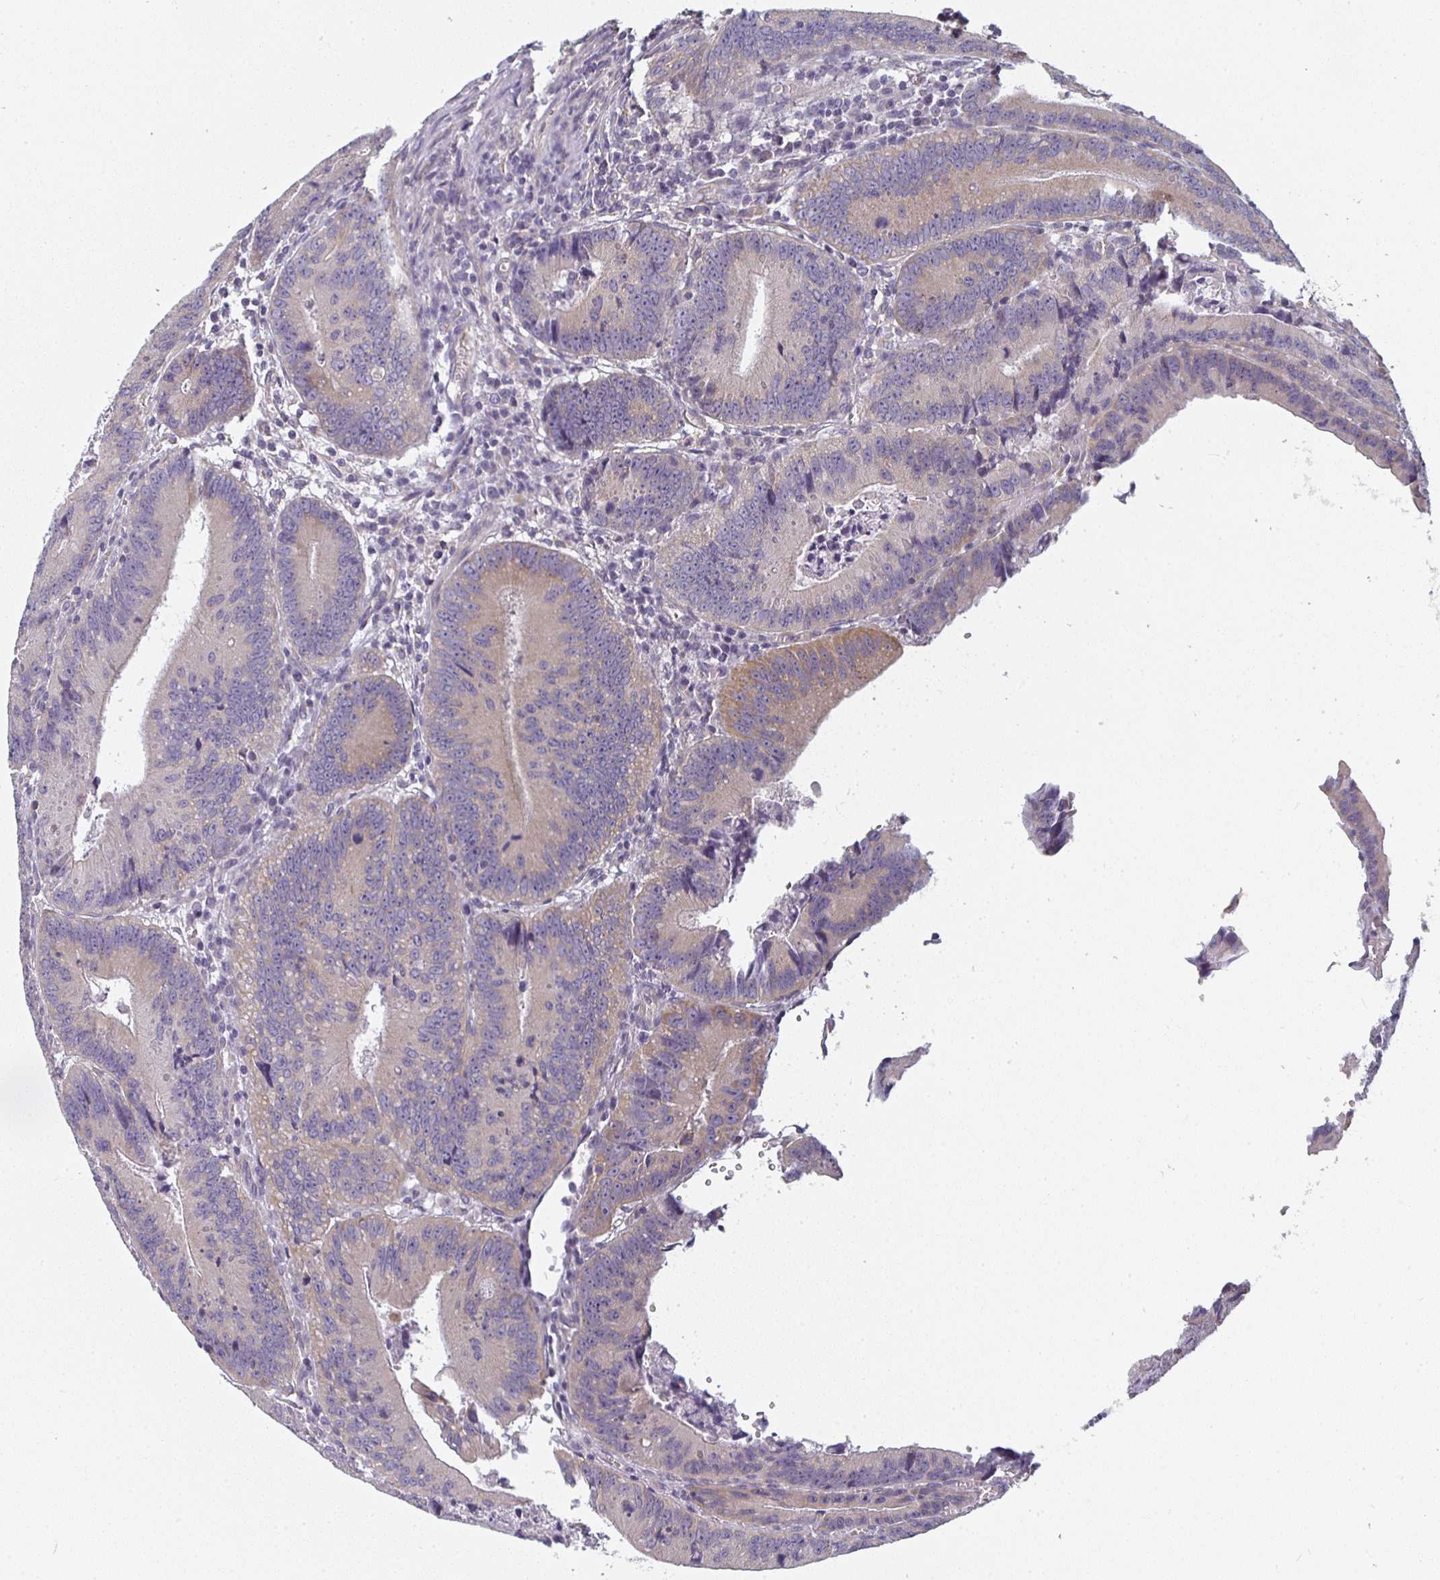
{"staining": {"intensity": "weak", "quantity": "25%-75%", "location": "cytoplasmic/membranous"}, "tissue": "colorectal cancer", "cell_type": "Tumor cells", "image_type": "cancer", "snomed": [{"axis": "morphology", "description": "Adenocarcinoma, NOS"}, {"axis": "topography", "description": "Rectum"}], "caption": "Protein analysis of colorectal adenocarcinoma tissue shows weak cytoplasmic/membranous staining in approximately 25%-75% of tumor cells.", "gene": "CTHRC1", "patient": {"sex": "female", "age": 81}}